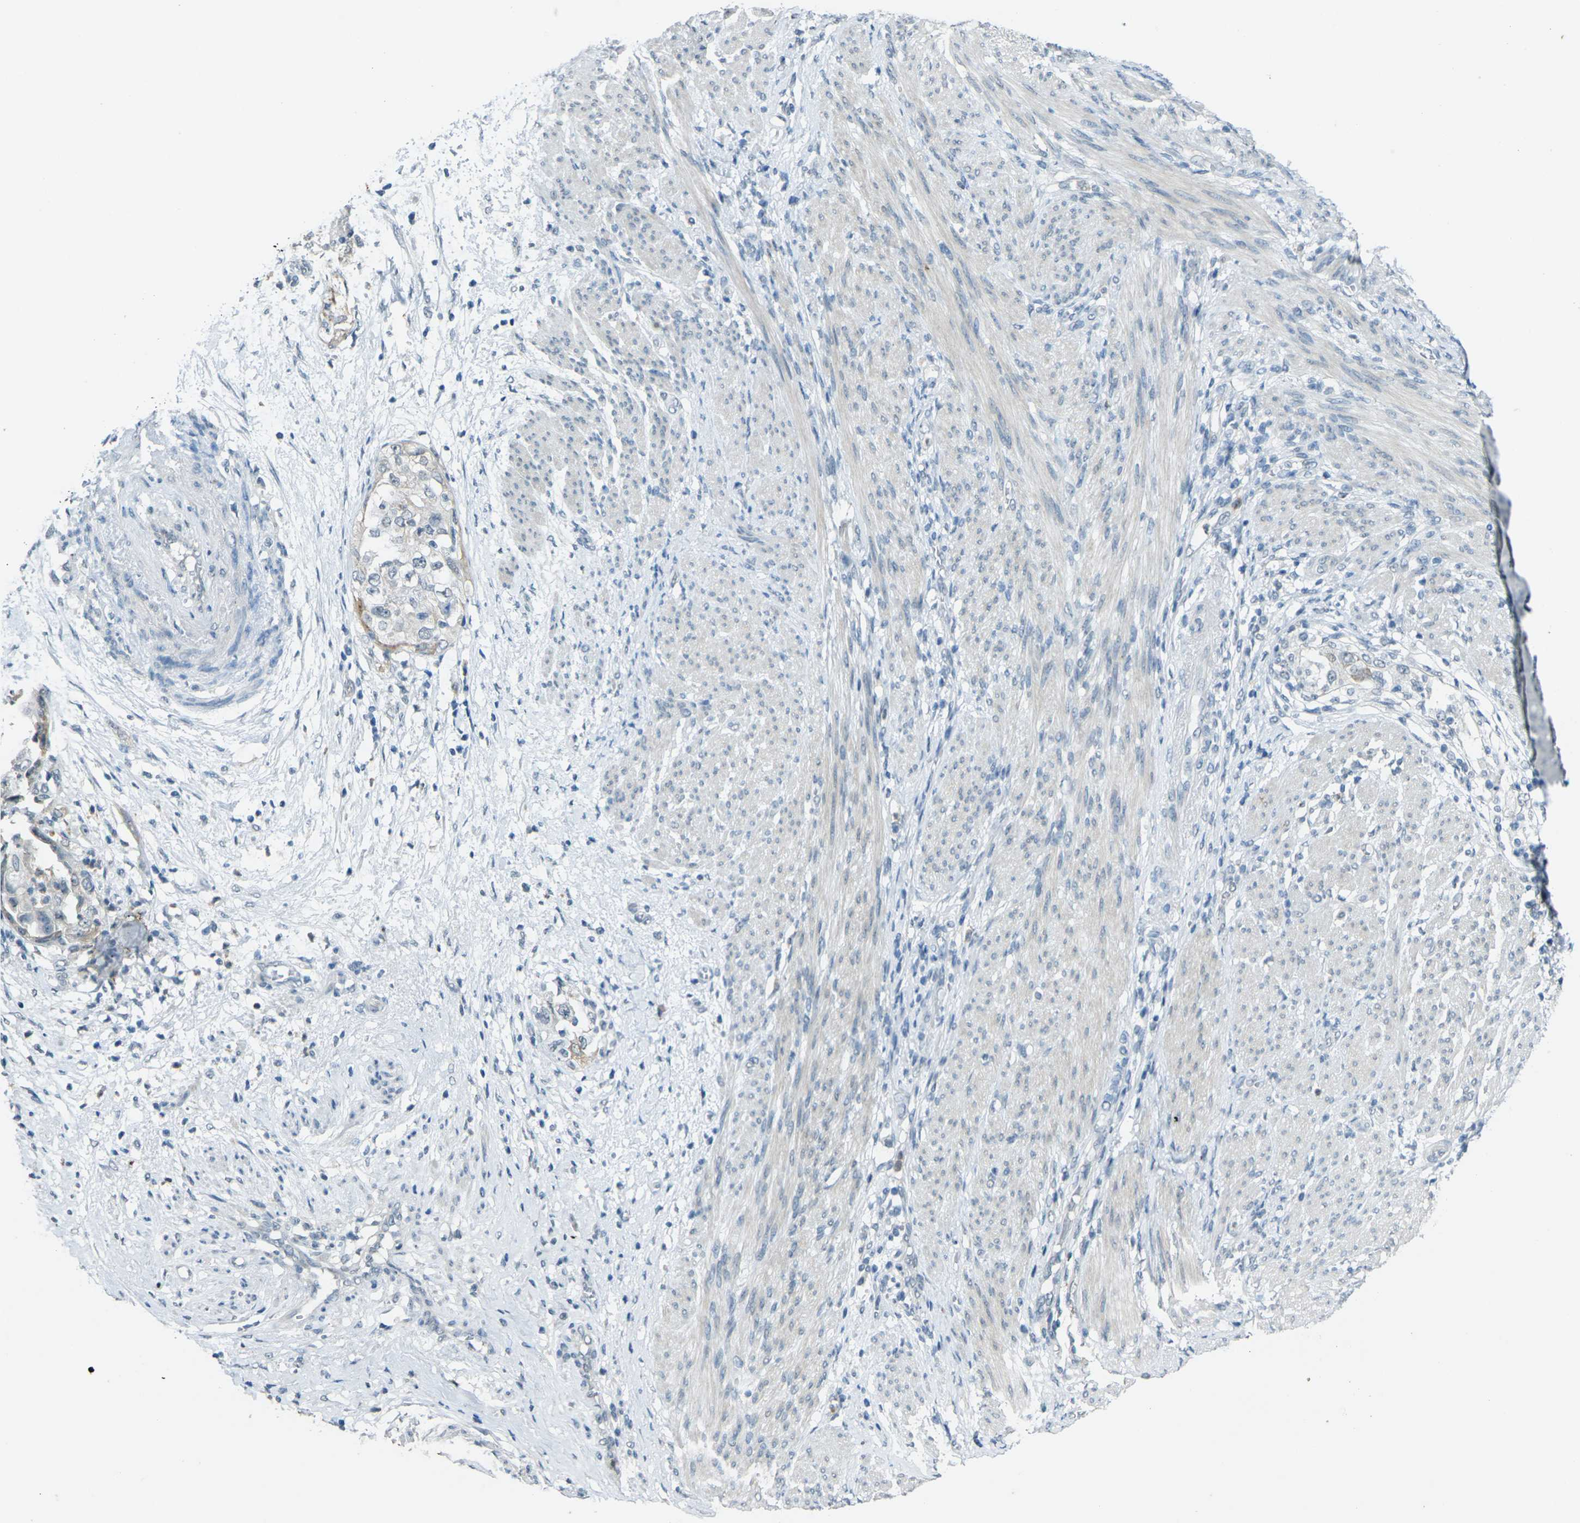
{"staining": {"intensity": "moderate", "quantity": "<25%", "location": "cytoplasmic/membranous"}, "tissue": "endometrial cancer", "cell_type": "Tumor cells", "image_type": "cancer", "snomed": [{"axis": "morphology", "description": "Adenocarcinoma, NOS"}, {"axis": "topography", "description": "Endometrium"}], "caption": "There is low levels of moderate cytoplasmic/membranous positivity in tumor cells of adenocarcinoma (endometrial), as demonstrated by immunohistochemical staining (brown color).", "gene": "SPTBN2", "patient": {"sex": "female", "age": 85}}